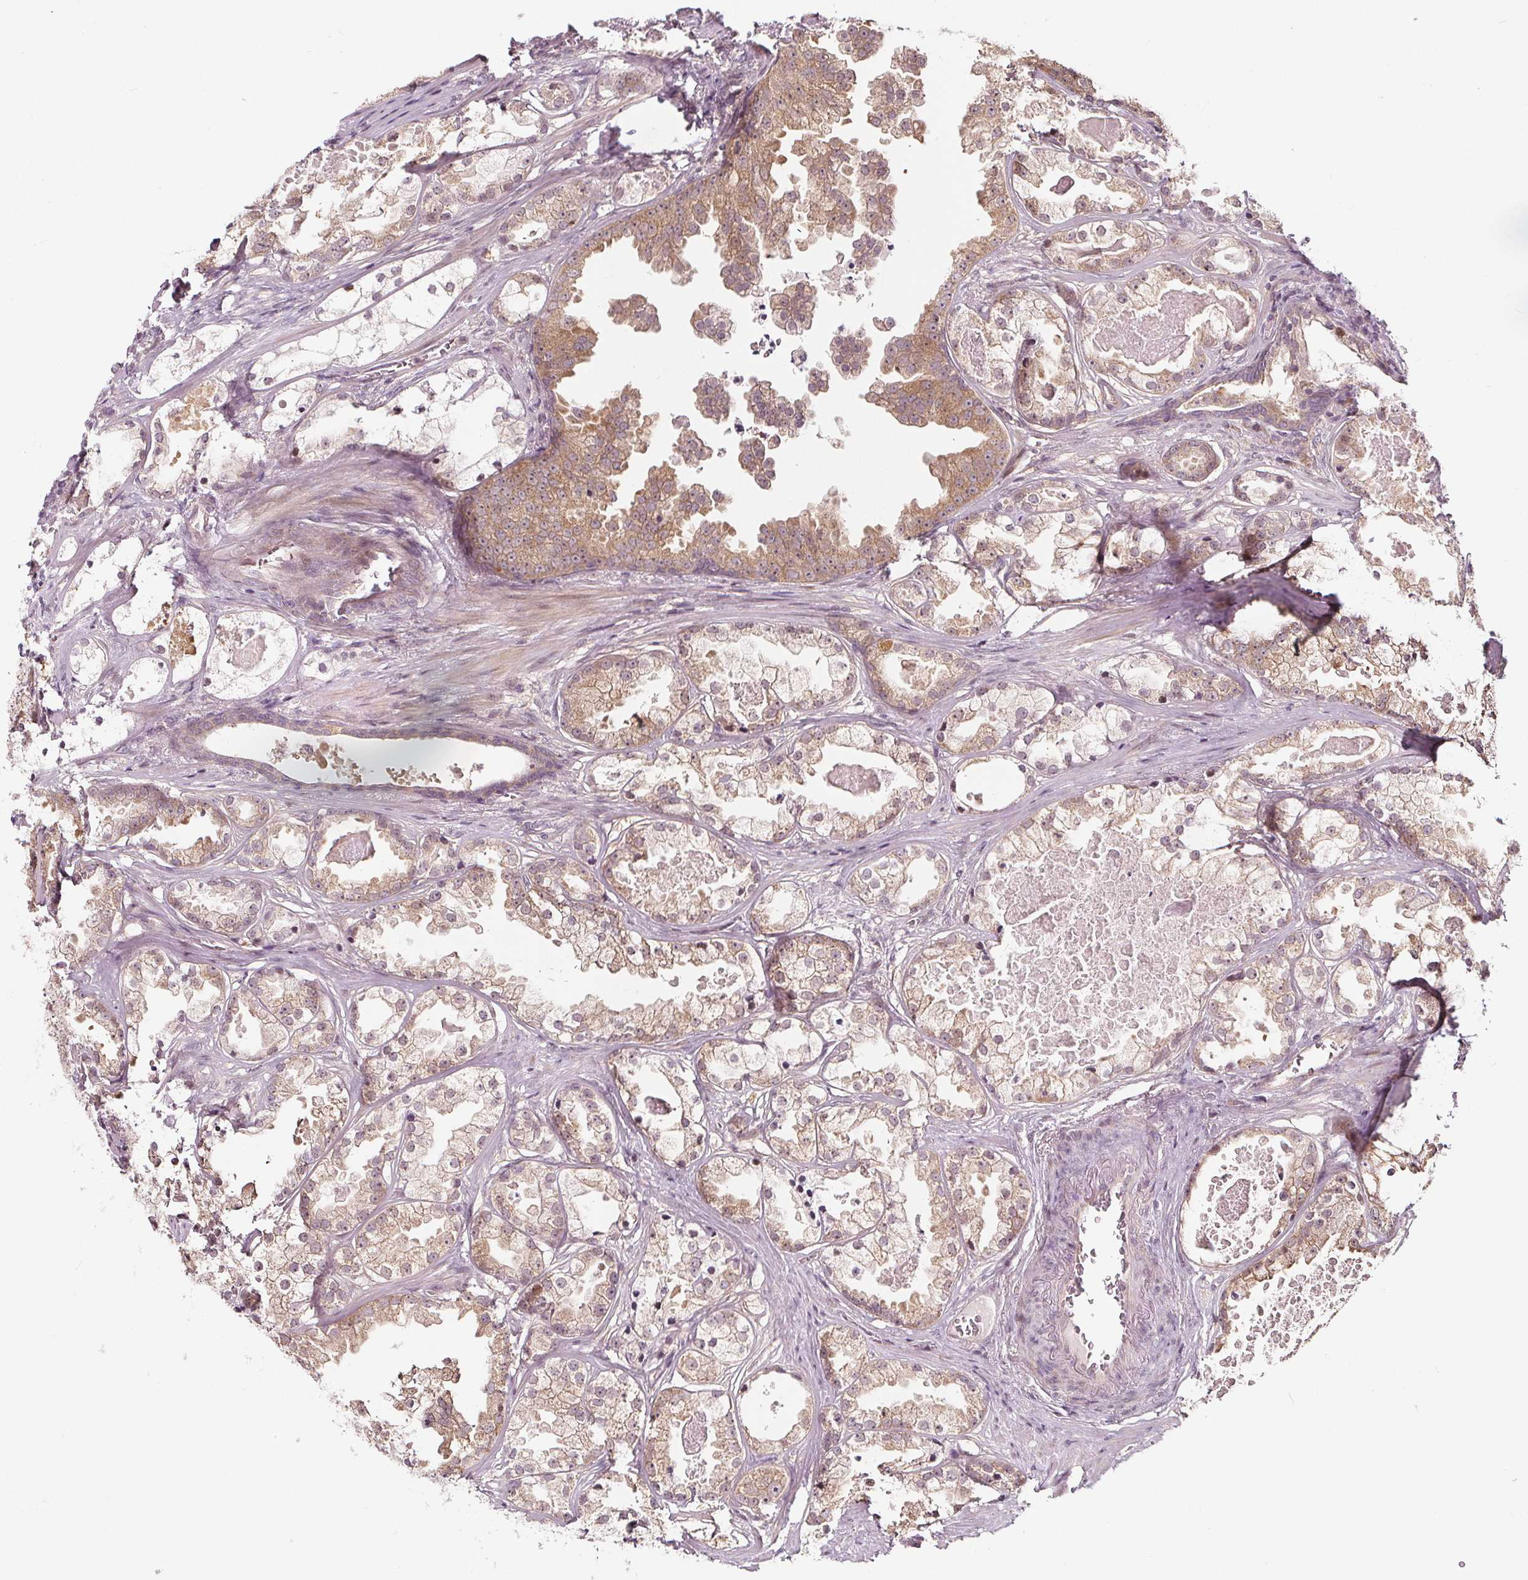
{"staining": {"intensity": "moderate", "quantity": "25%-75%", "location": "cytoplasmic/membranous"}, "tissue": "prostate cancer", "cell_type": "Tumor cells", "image_type": "cancer", "snomed": [{"axis": "morphology", "description": "Adenocarcinoma, Low grade"}, {"axis": "topography", "description": "Prostate"}], "caption": "Protein analysis of prostate cancer tissue displays moderate cytoplasmic/membranous expression in approximately 25%-75% of tumor cells.", "gene": "AKT1S1", "patient": {"sex": "male", "age": 65}}